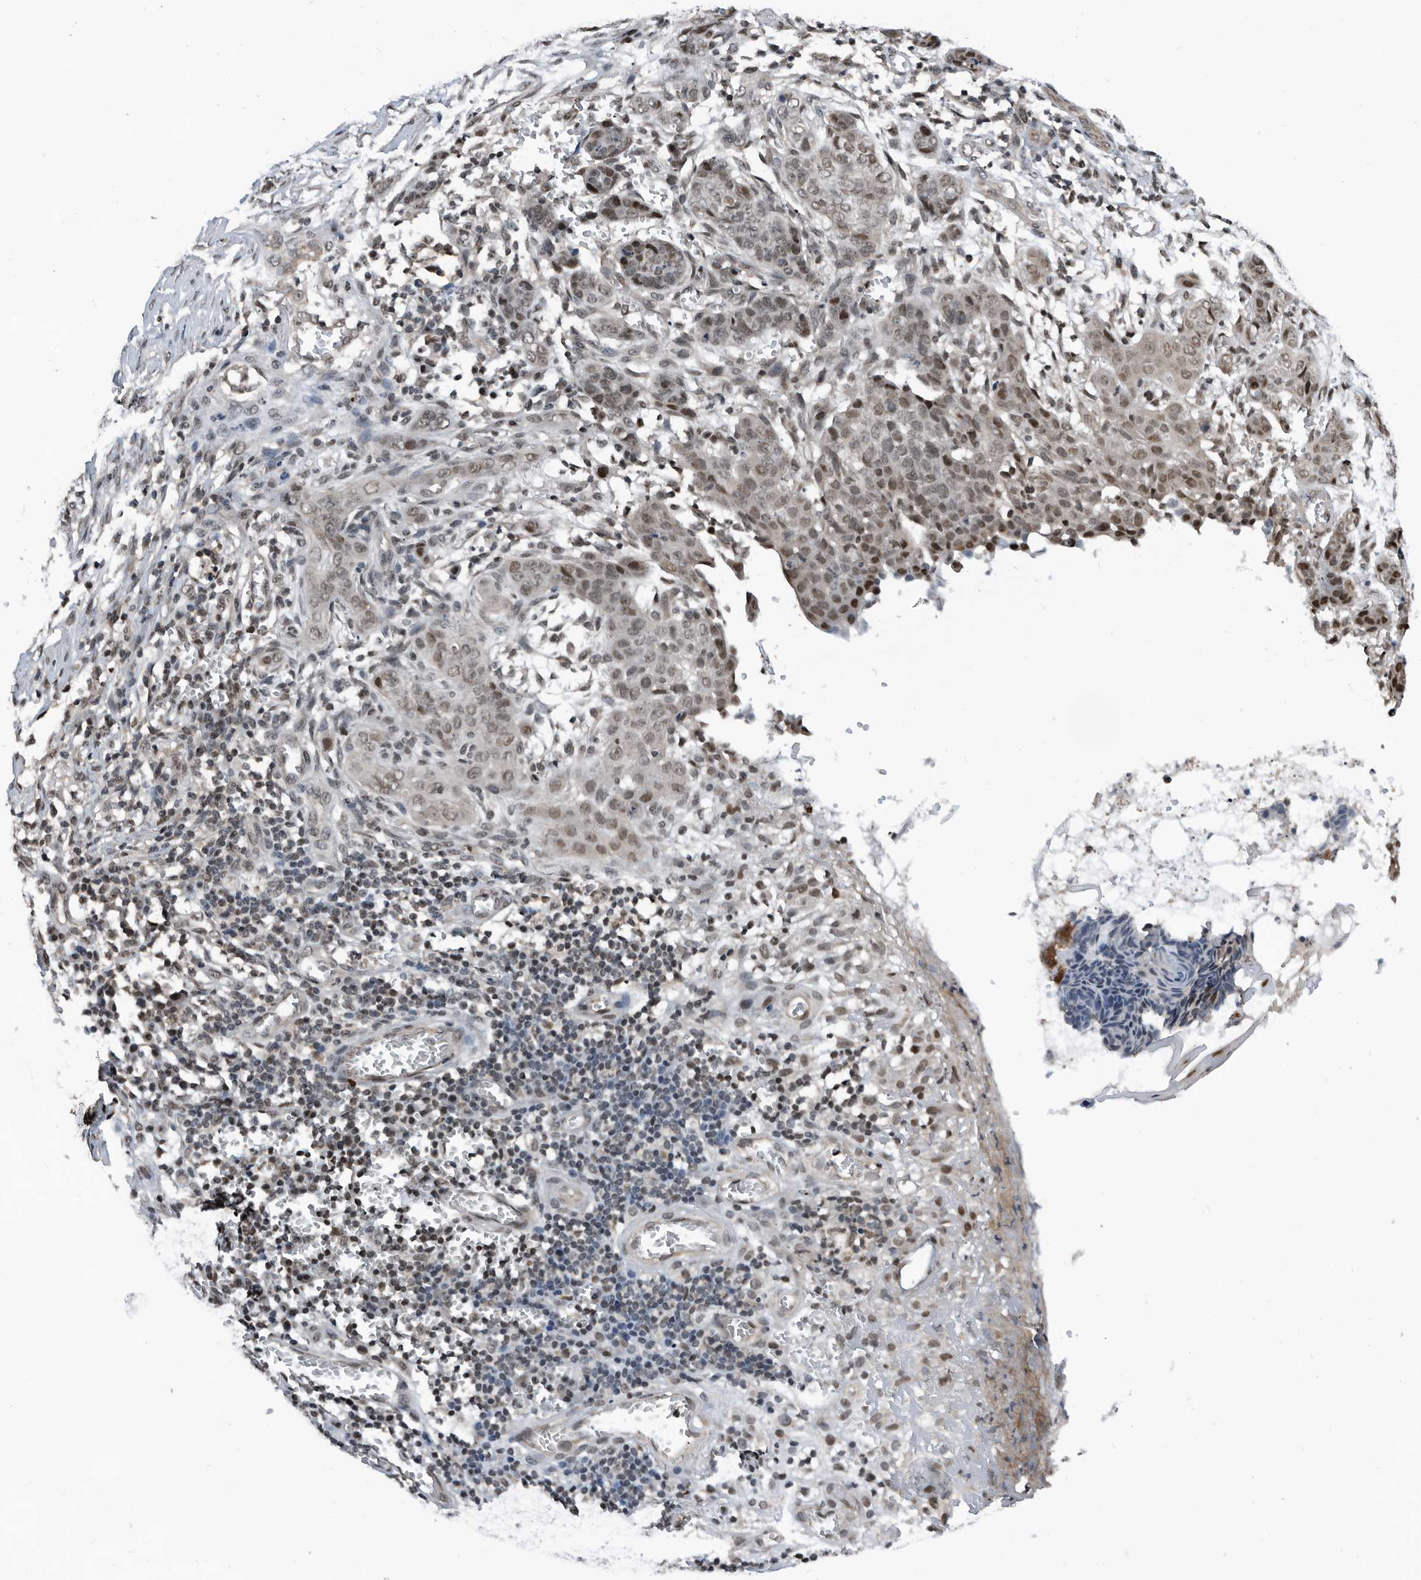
{"staining": {"intensity": "weak", "quantity": ">75%", "location": "nuclear"}, "tissue": "skin cancer", "cell_type": "Tumor cells", "image_type": "cancer", "snomed": [{"axis": "morphology", "description": "Basal cell carcinoma"}, {"axis": "topography", "description": "Skin"}], "caption": "Skin basal cell carcinoma stained with a protein marker reveals weak staining in tumor cells.", "gene": "SNRNP48", "patient": {"sex": "female", "age": 64}}